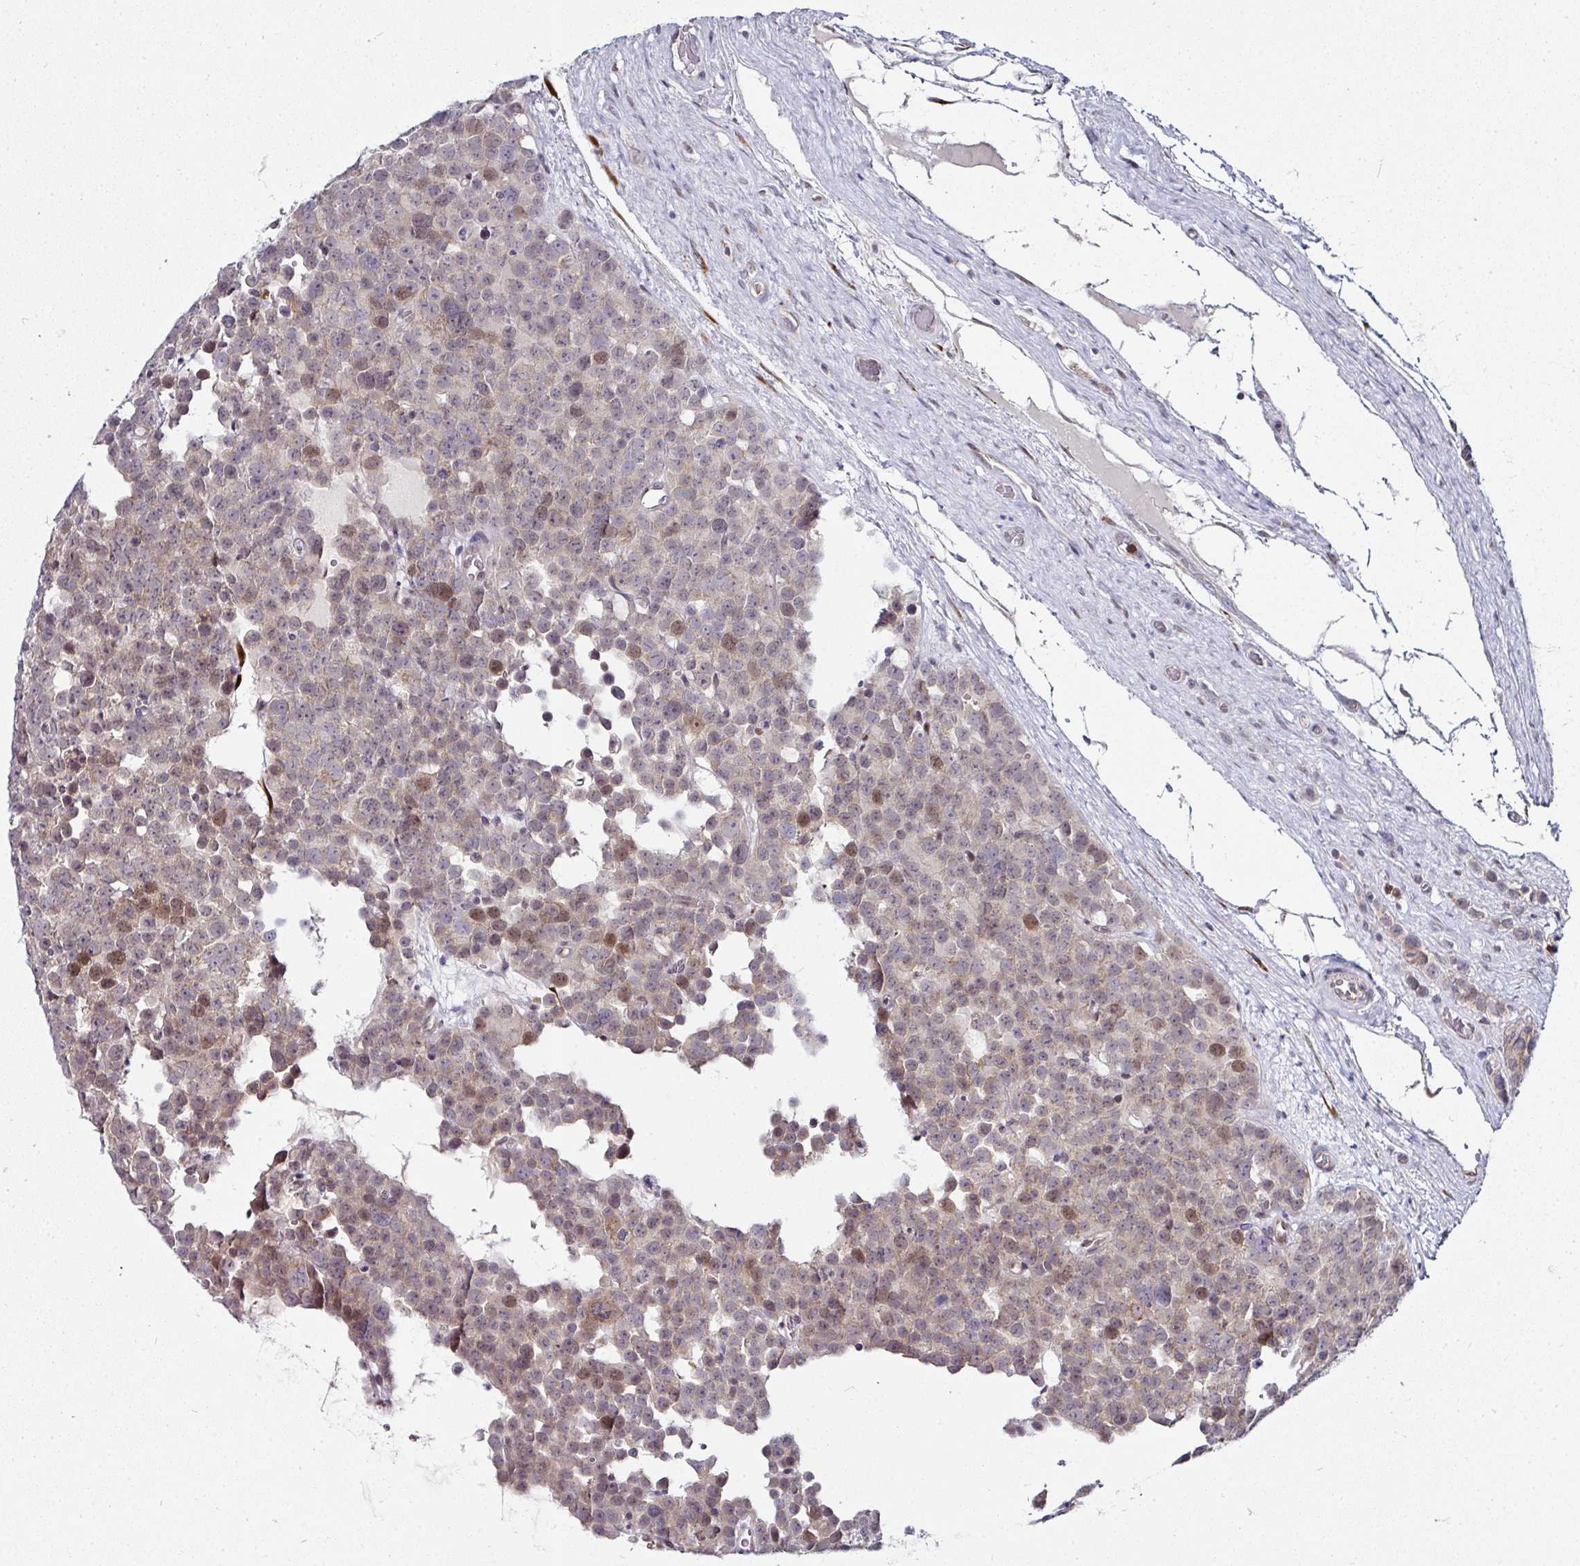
{"staining": {"intensity": "moderate", "quantity": "<25%", "location": "nuclear"}, "tissue": "testis cancer", "cell_type": "Tumor cells", "image_type": "cancer", "snomed": [{"axis": "morphology", "description": "Seminoma, NOS"}, {"axis": "topography", "description": "Testis"}], "caption": "Moderate nuclear staining is appreciated in approximately <25% of tumor cells in seminoma (testis).", "gene": "APOLD1", "patient": {"sex": "male", "age": 71}}